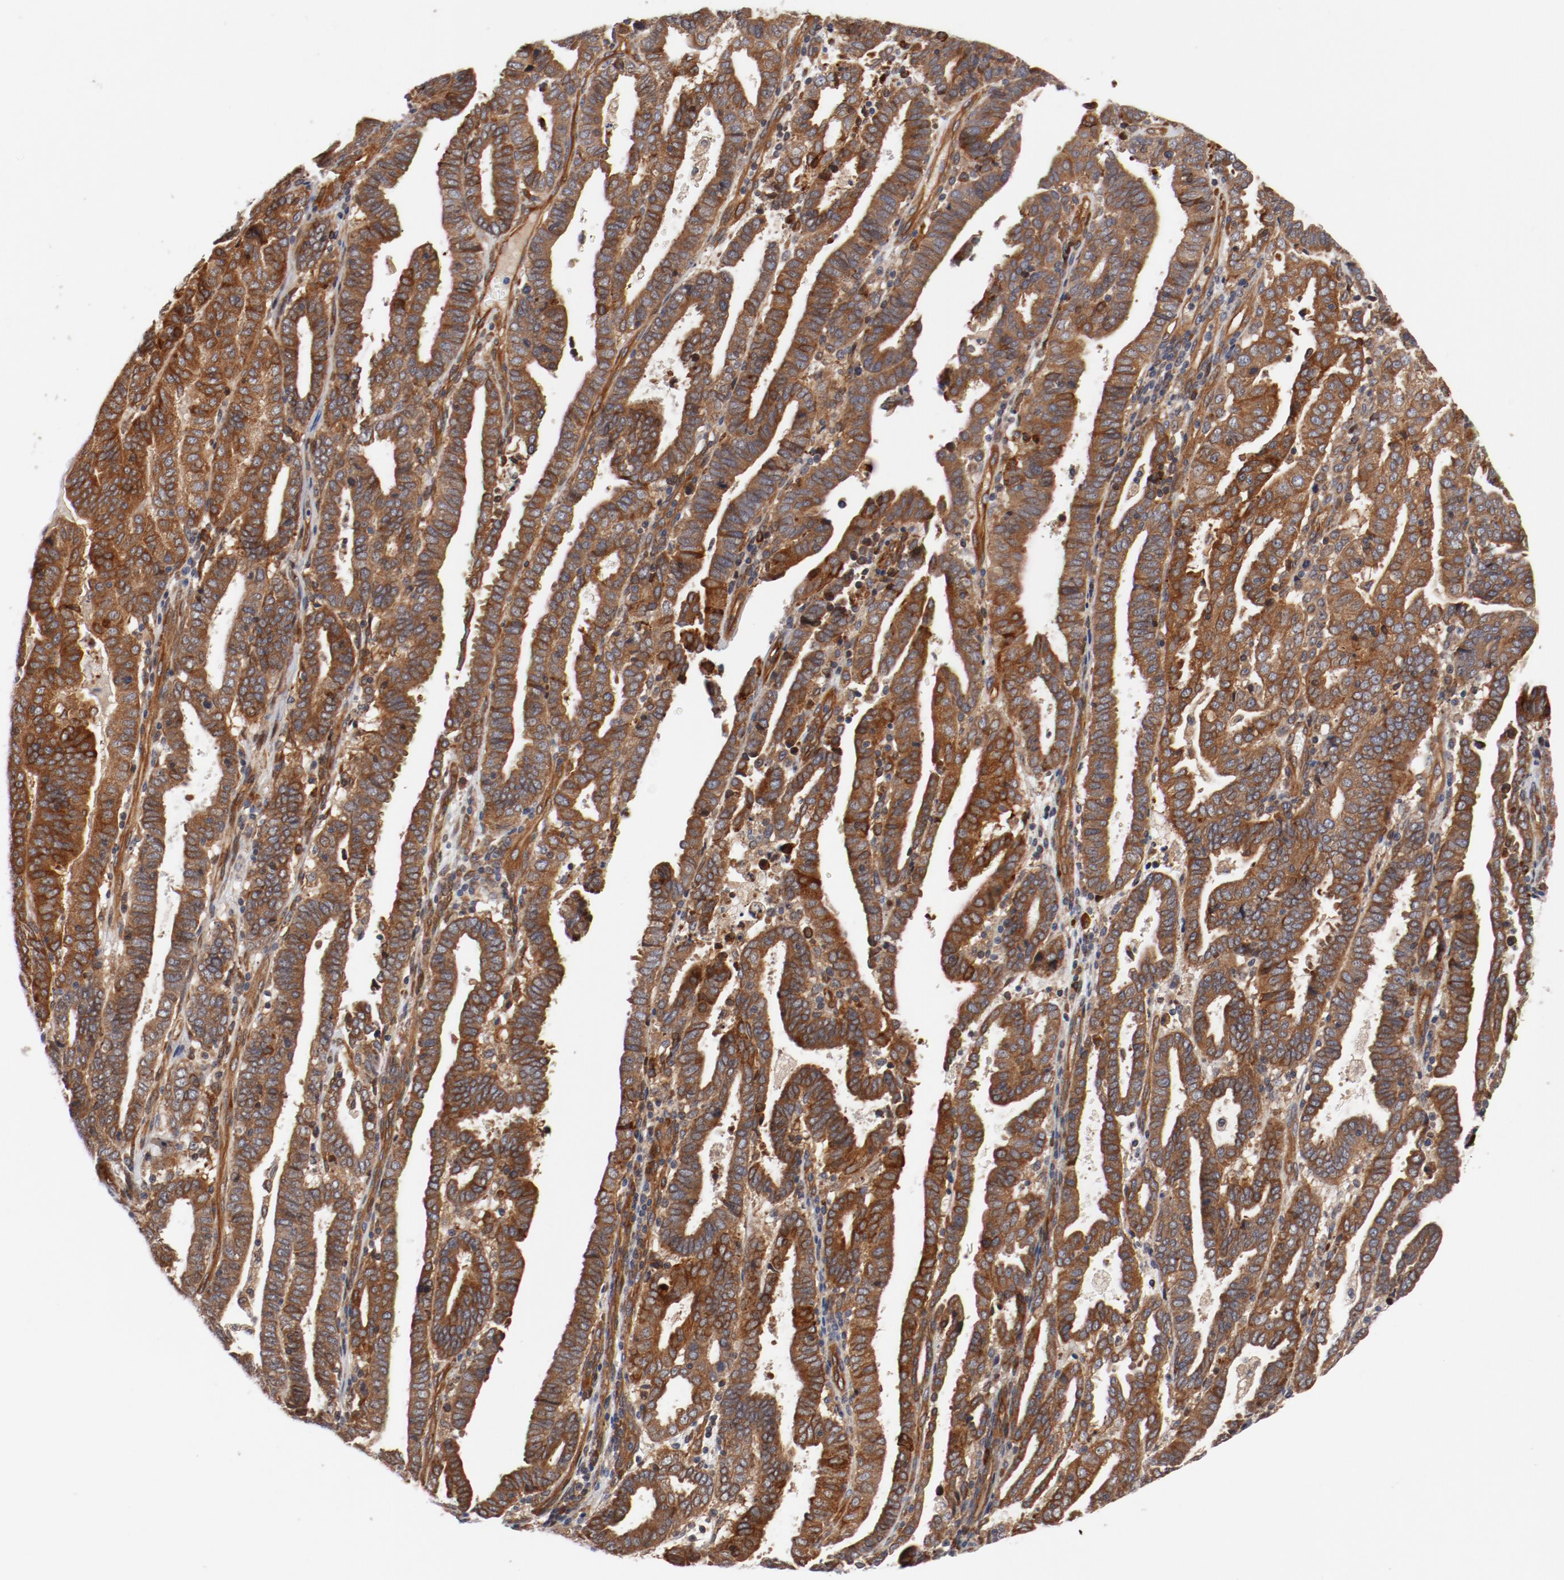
{"staining": {"intensity": "moderate", "quantity": ">75%", "location": "cytoplasmic/membranous"}, "tissue": "endometrial cancer", "cell_type": "Tumor cells", "image_type": "cancer", "snomed": [{"axis": "morphology", "description": "Adenocarcinoma, NOS"}, {"axis": "topography", "description": "Uterus"}], "caption": "The histopathology image demonstrates immunohistochemical staining of endometrial cancer (adenocarcinoma). There is moderate cytoplasmic/membranous positivity is appreciated in about >75% of tumor cells. Nuclei are stained in blue.", "gene": "PITPNM2", "patient": {"sex": "female", "age": 83}}